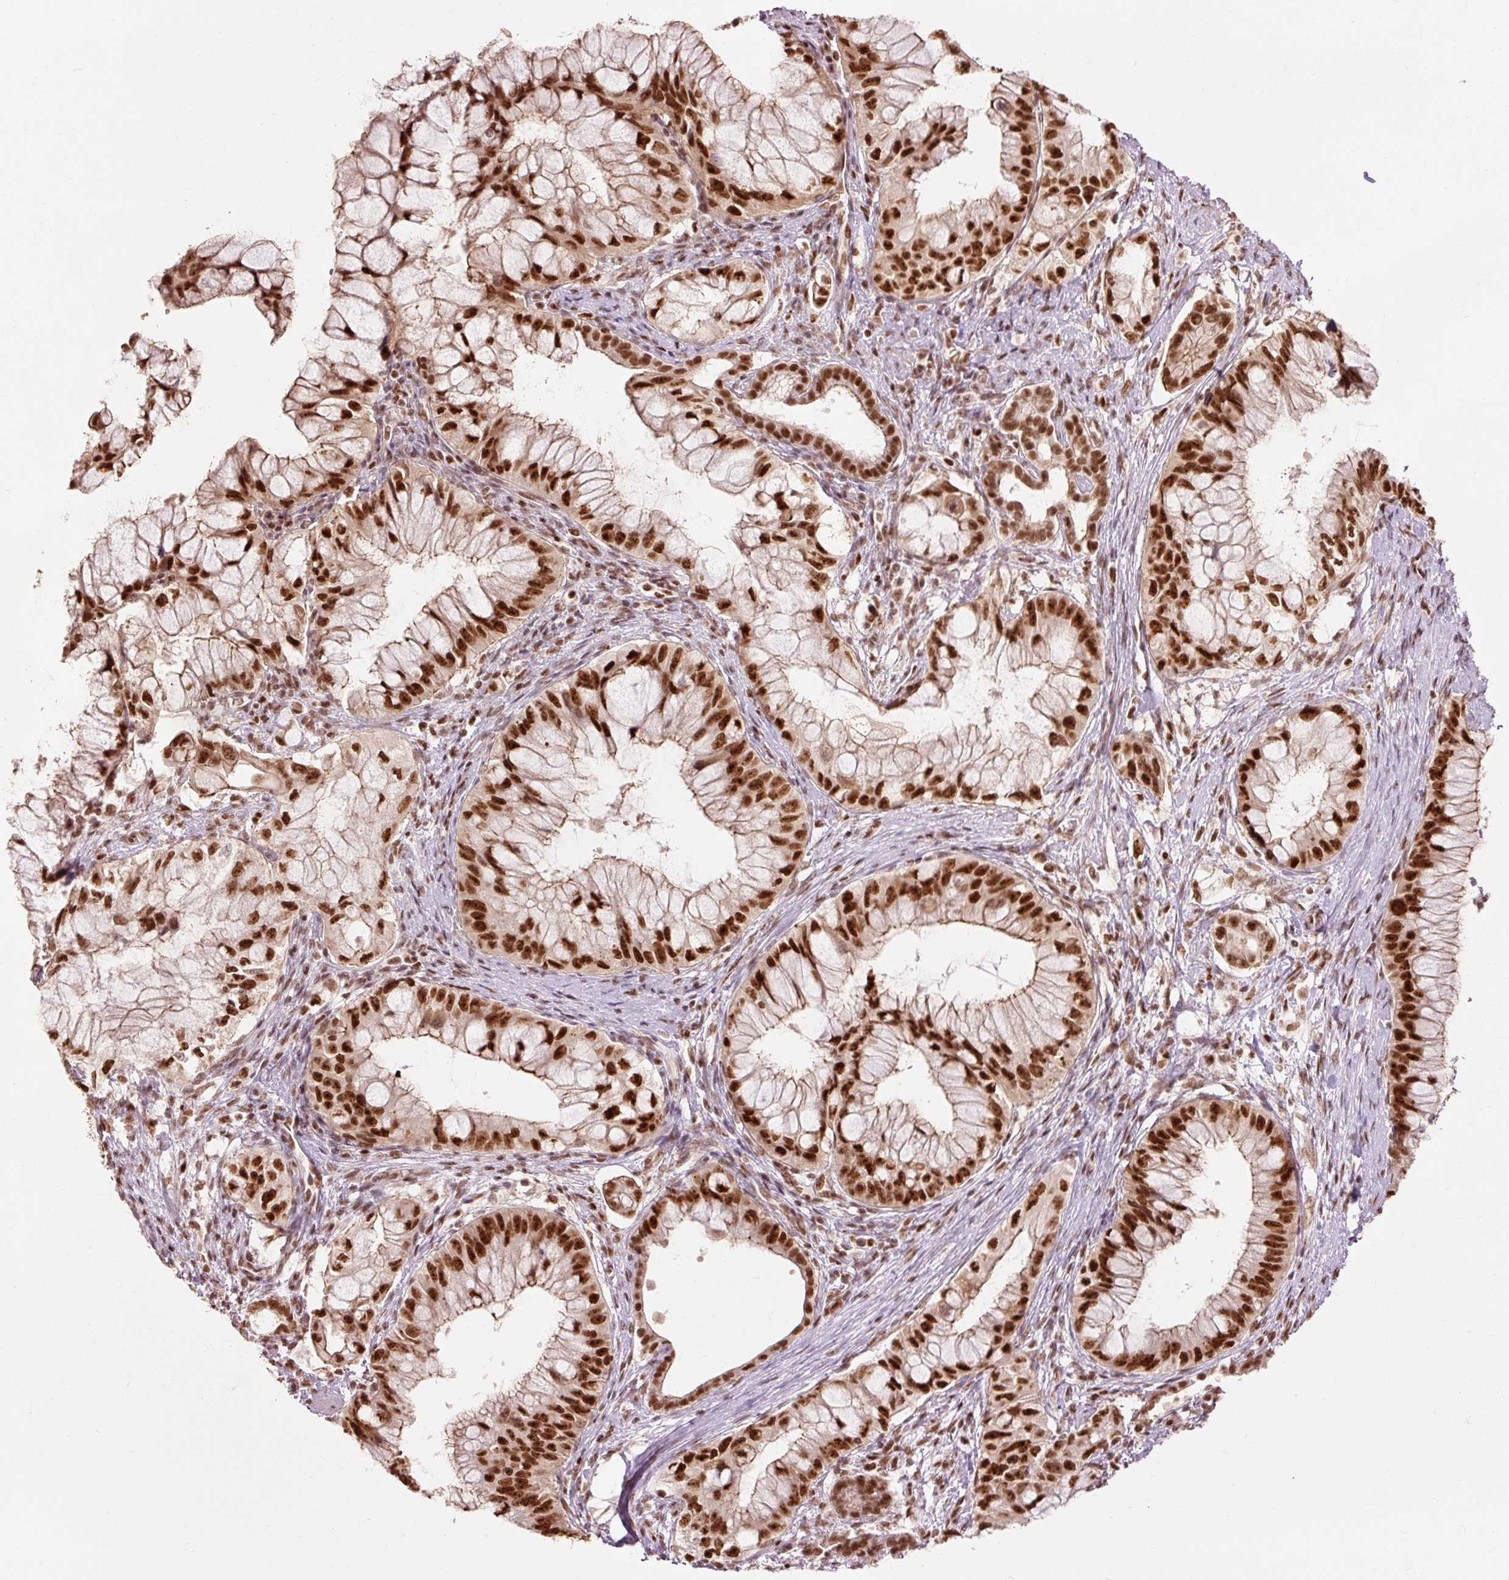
{"staining": {"intensity": "strong", "quantity": ">75%", "location": "nuclear"}, "tissue": "pancreatic cancer", "cell_type": "Tumor cells", "image_type": "cancer", "snomed": [{"axis": "morphology", "description": "Adenocarcinoma, NOS"}, {"axis": "topography", "description": "Pancreas"}], "caption": "An IHC image of neoplastic tissue is shown. Protein staining in brown highlights strong nuclear positivity in pancreatic cancer (adenocarcinoma) within tumor cells.", "gene": "ZBTB44", "patient": {"sex": "male", "age": 48}}